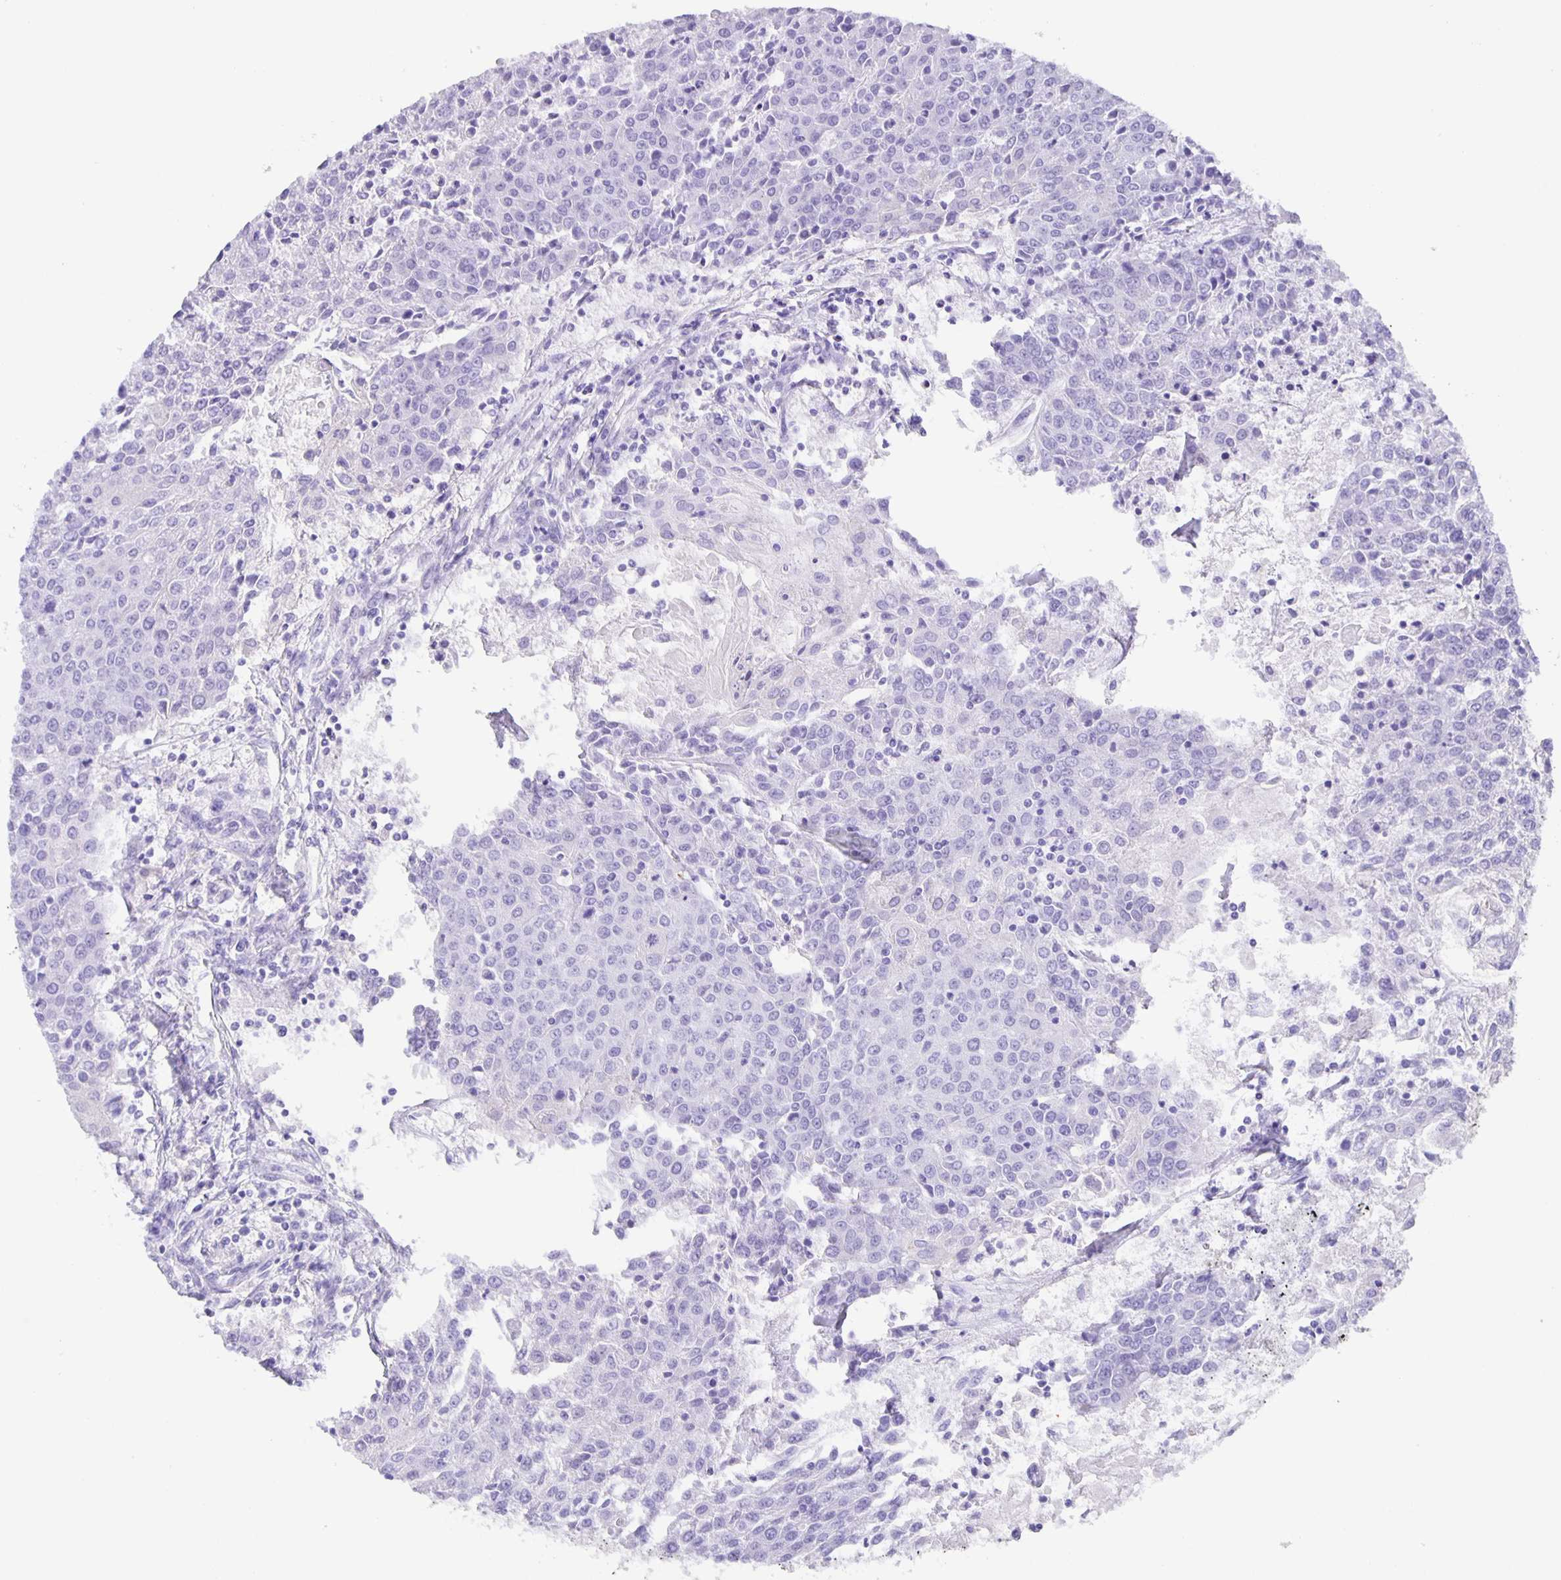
{"staining": {"intensity": "negative", "quantity": "none", "location": "none"}, "tissue": "urothelial cancer", "cell_type": "Tumor cells", "image_type": "cancer", "snomed": [{"axis": "morphology", "description": "Urothelial carcinoma, High grade"}, {"axis": "topography", "description": "Urinary bladder"}], "caption": "This micrograph is of urothelial cancer stained with IHC to label a protein in brown with the nuclei are counter-stained blue. There is no expression in tumor cells.", "gene": "GUCA2A", "patient": {"sex": "female", "age": 85}}